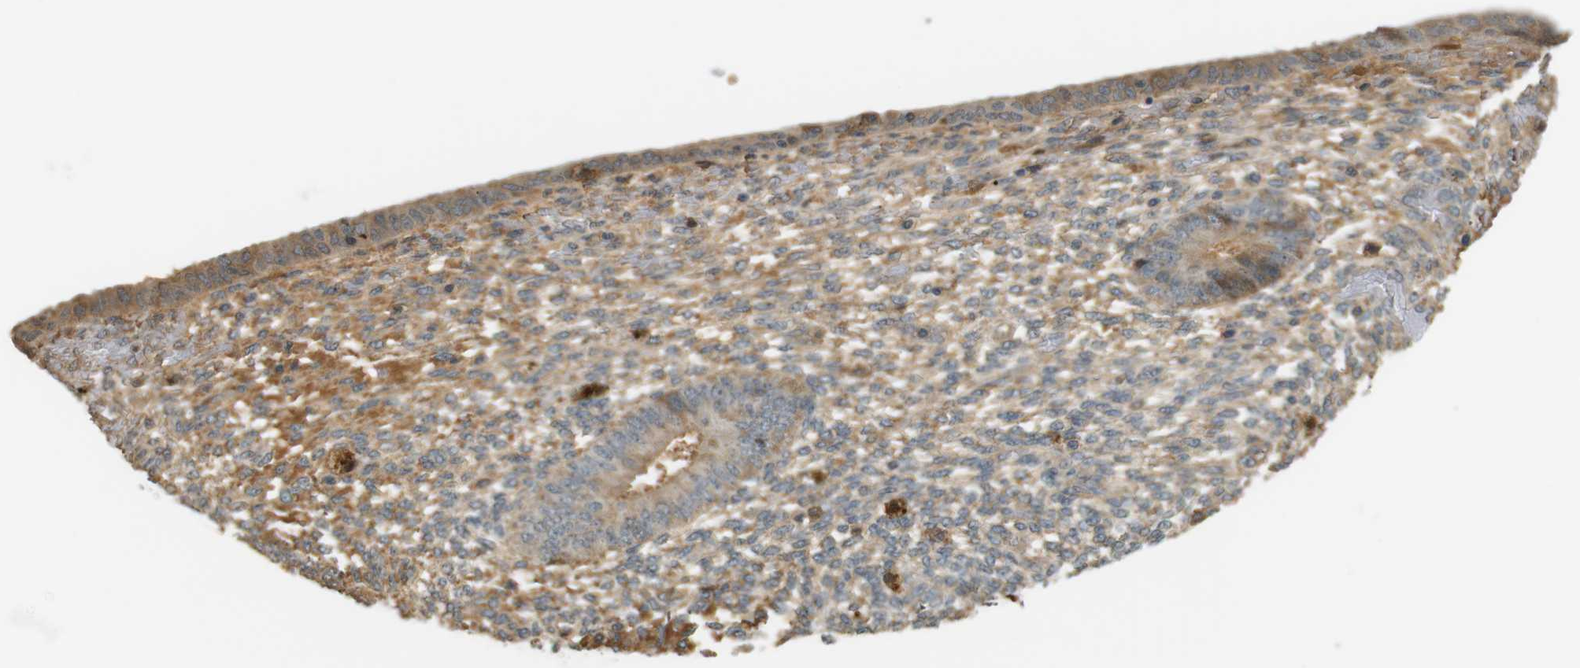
{"staining": {"intensity": "weak", "quantity": ">75%", "location": "cytoplasmic/membranous"}, "tissue": "endometrium", "cell_type": "Cells in endometrial stroma", "image_type": "normal", "snomed": [{"axis": "morphology", "description": "Normal tissue, NOS"}, {"axis": "topography", "description": "Endometrium"}], "caption": "A low amount of weak cytoplasmic/membranous positivity is identified in about >75% of cells in endometrial stroma in benign endometrium. (IHC, brightfield microscopy, high magnification).", "gene": "SRR", "patient": {"sex": "female", "age": 42}}